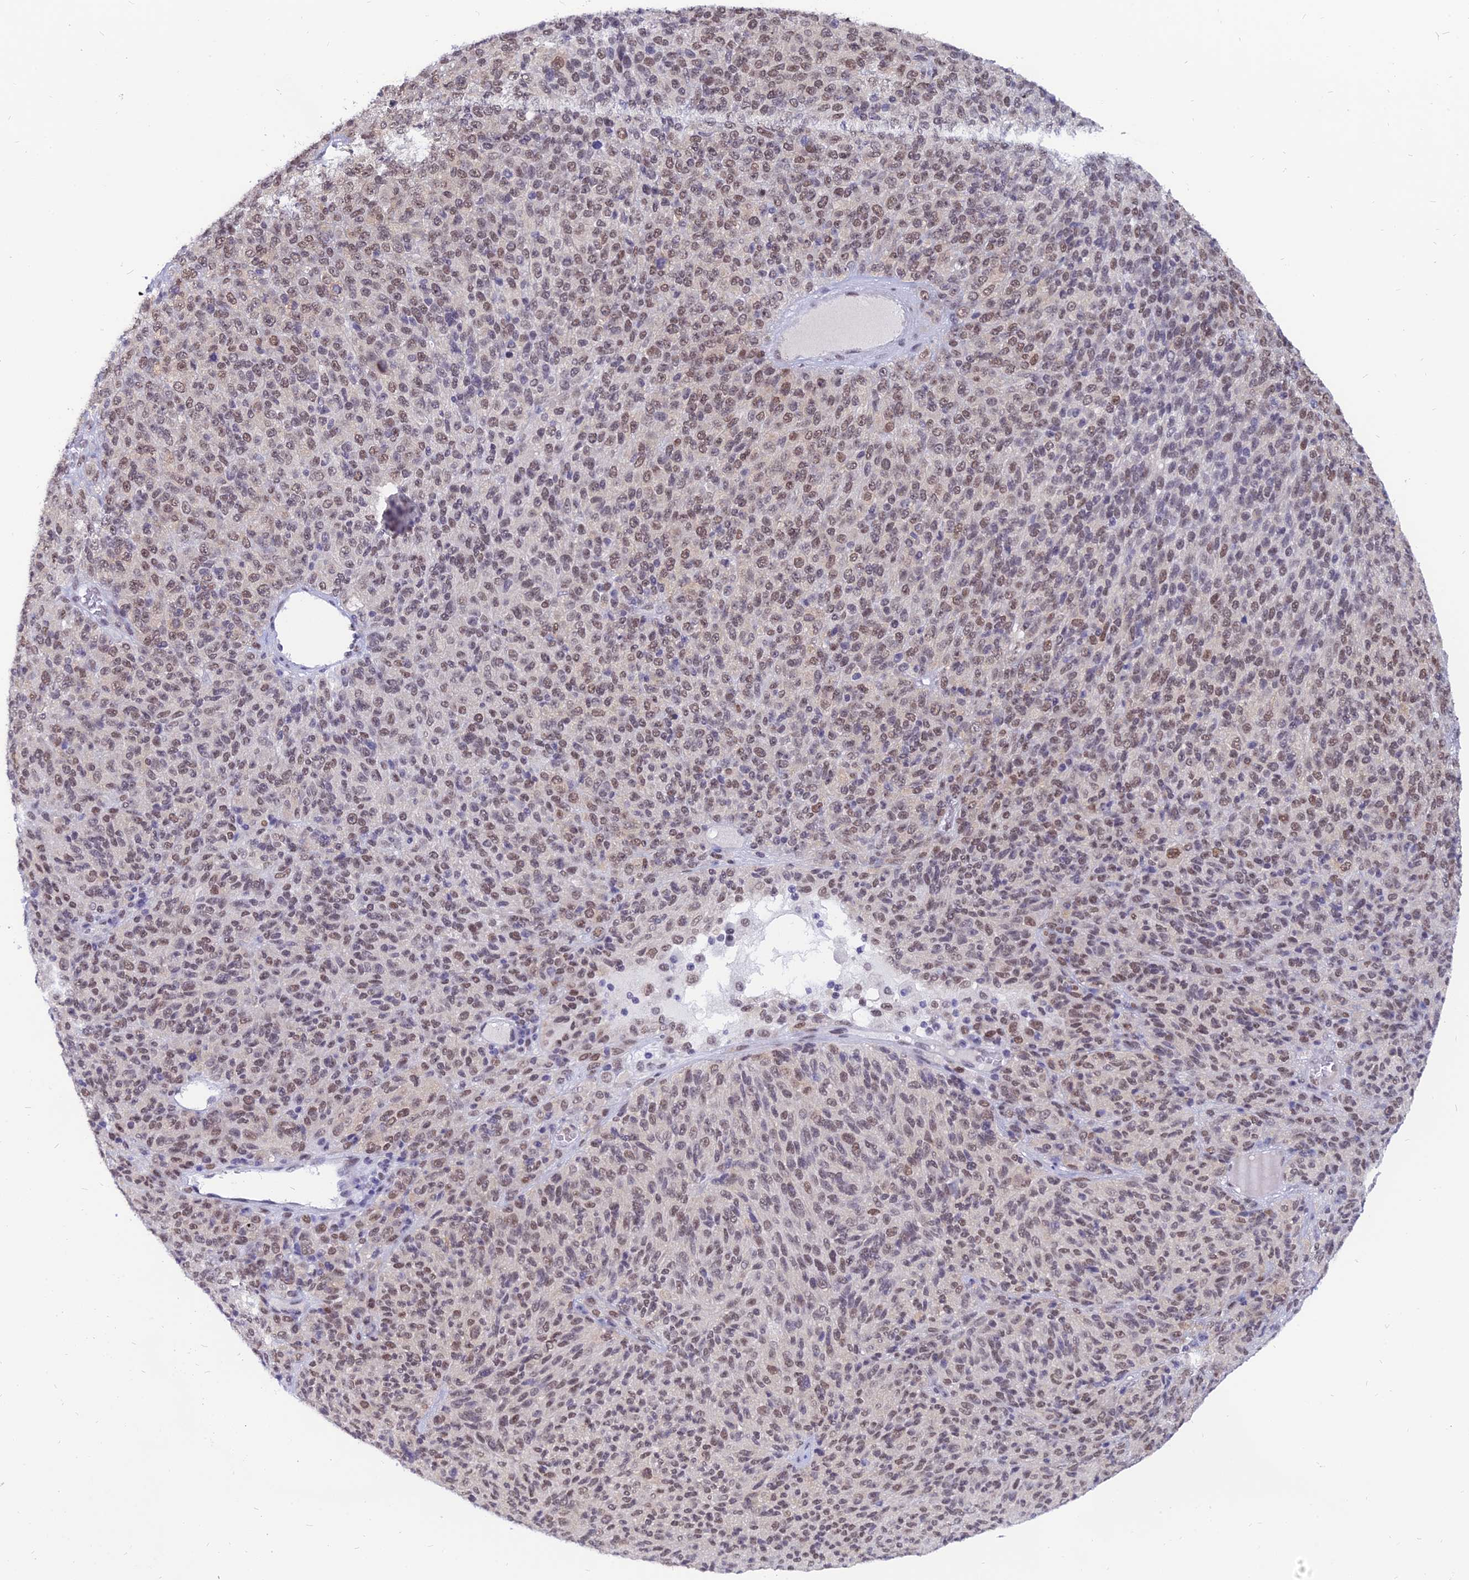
{"staining": {"intensity": "moderate", "quantity": "25%-75%", "location": "nuclear"}, "tissue": "melanoma", "cell_type": "Tumor cells", "image_type": "cancer", "snomed": [{"axis": "morphology", "description": "Malignant melanoma, Metastatic site"}, {"axis": "topography", "description": "Brain"}], "caption": "Tumor cells display moderate nuclear positivity in approximately 25%-75% of cells in melanoma.", "gene": "DPY30", "patient": {"sex": "female", "age": 56}}